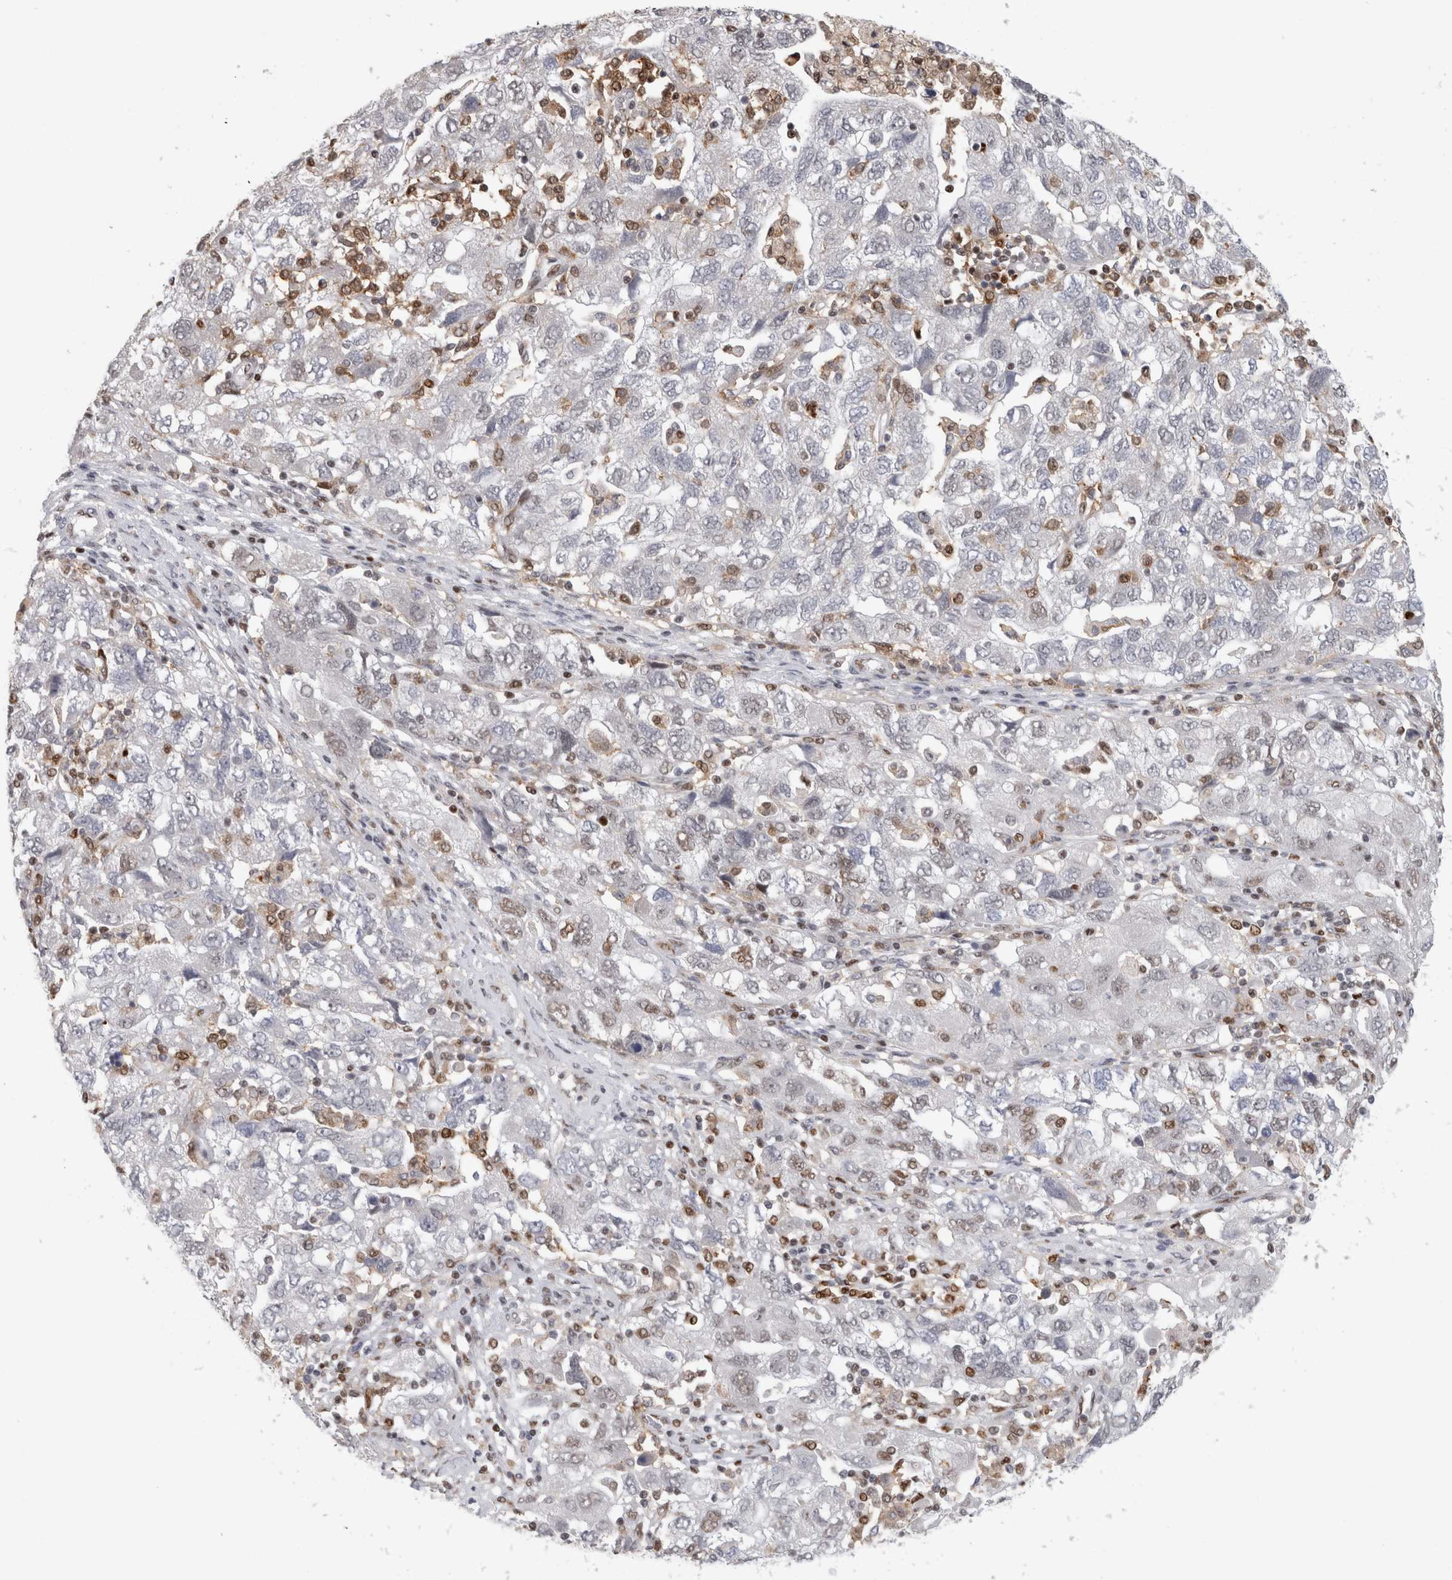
{"staining": {"intensity": "weak", "quantity": "<25%", "location": "nuclear"}, "tissue": "ovarian cancer", "cell_type": "Tumor cells", "image_type": "cancer", "snomed": [{"axis": "morphology", "description": "Carcinoma, NOS"}, {"axis": "morphology", "description": "Cystadenocarcinoma, serous, NOS"}, {"axis": "topography", "description": "Ovary"}], "caption": "Immunohistochemical staining of human ovarian cancer (serous cystadenocarcinoma) displays no significant staining in tumor cells. (DAB (3,3'-diaminobenzidine) immunohistochemistry (IHC) with hematoxylin counter stain).", "gene": "SRARP", "patient": {"sex": "female", "age": 69}}